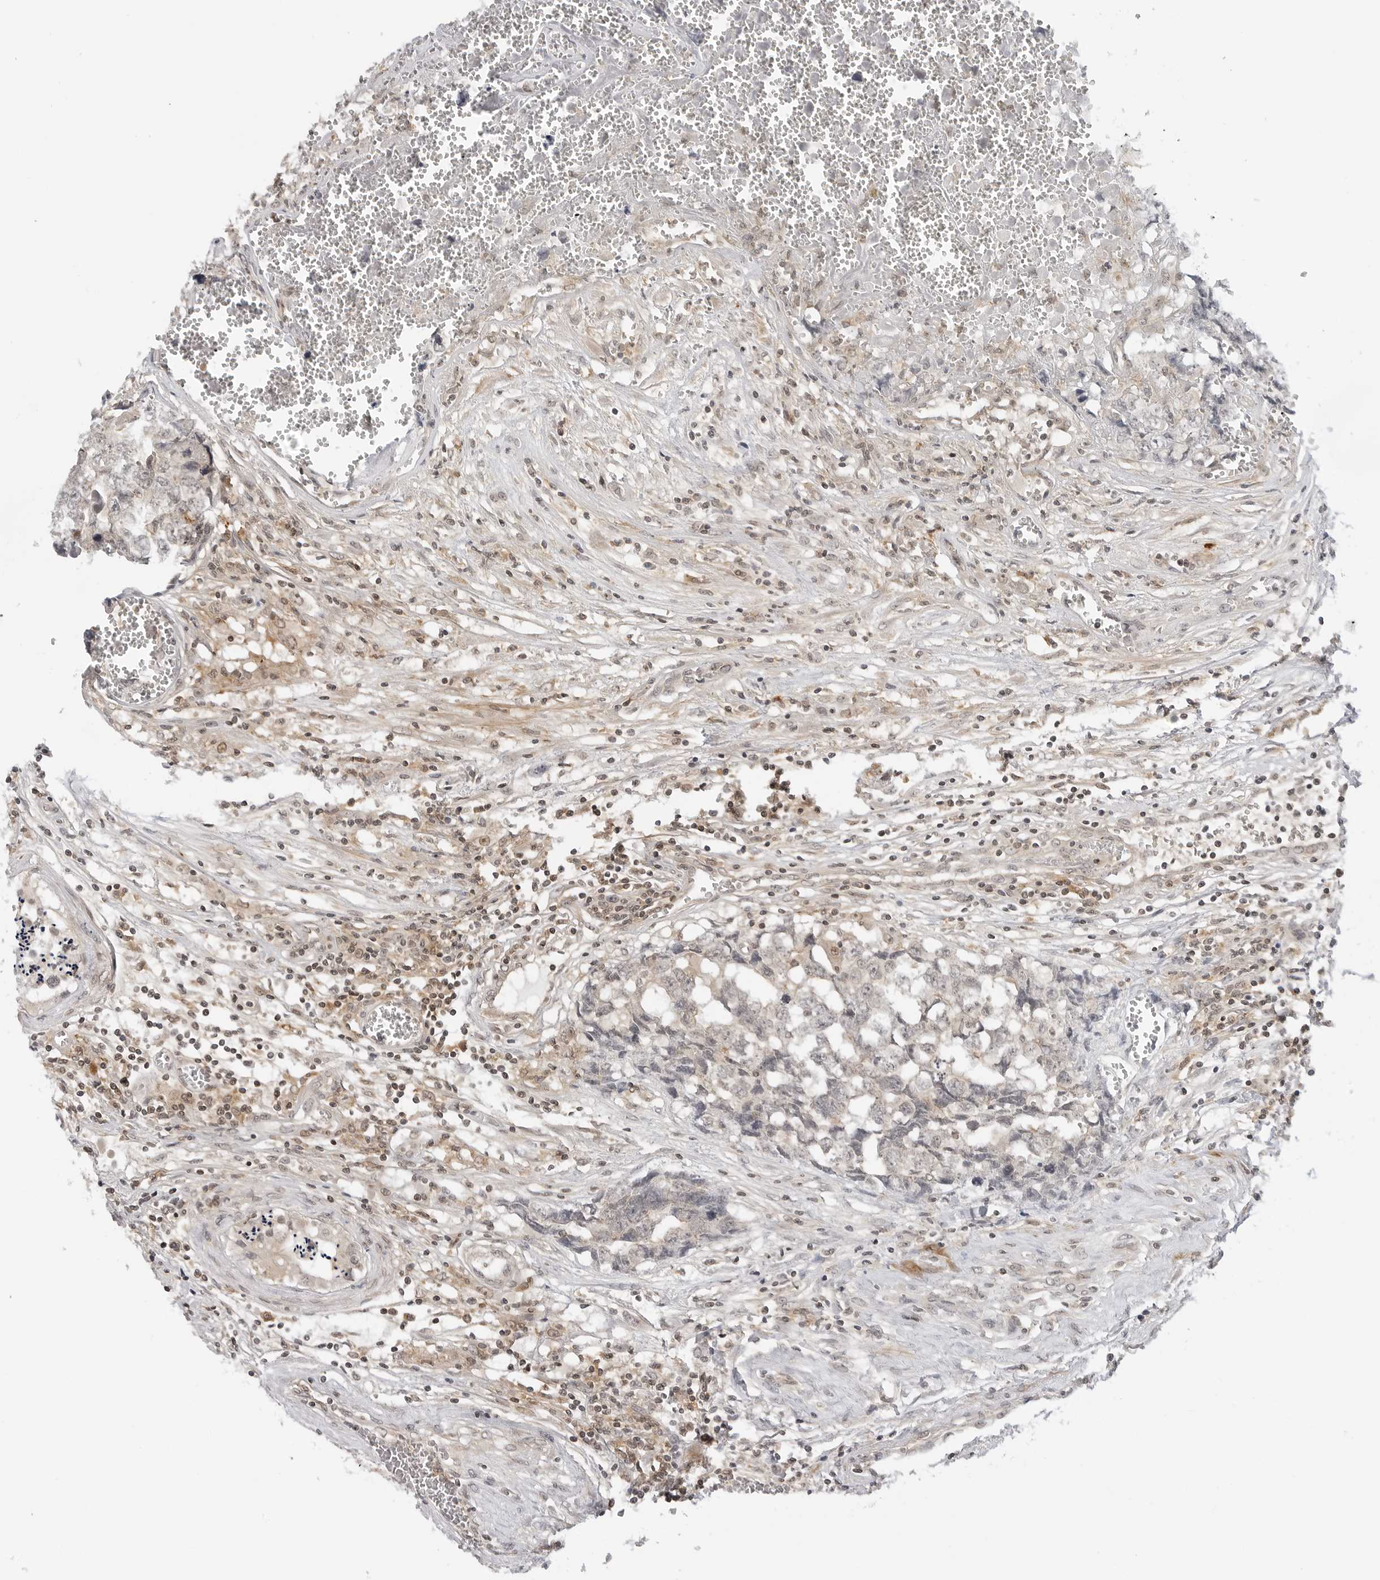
{"staining": {"intensity": "weak", "quantity": "<25%", "location": "cytoplasmic/membranous"}, "tissue": "testis cancer", "cell_type": "Tumor cells", "image_type": "cancer", "snomed": [{"axis": "morphology", "description": "Carcinoma, Embryonal, NOS"}, {"axis": "topography", "description": "Testis"}], "caption": "IHC image of testis cancer stained for a protein (brown), which exhibits no positivity in tumor cells. Brightfield microscopy of immunohistochemistry (IHC) stained with DAB (3,3'-diaminobenzidine) (brown) and hematoxylin (blue), captured at high magnification.", "gene": "MAP2K5", "patient": {"sex": "male", "age": 31}}